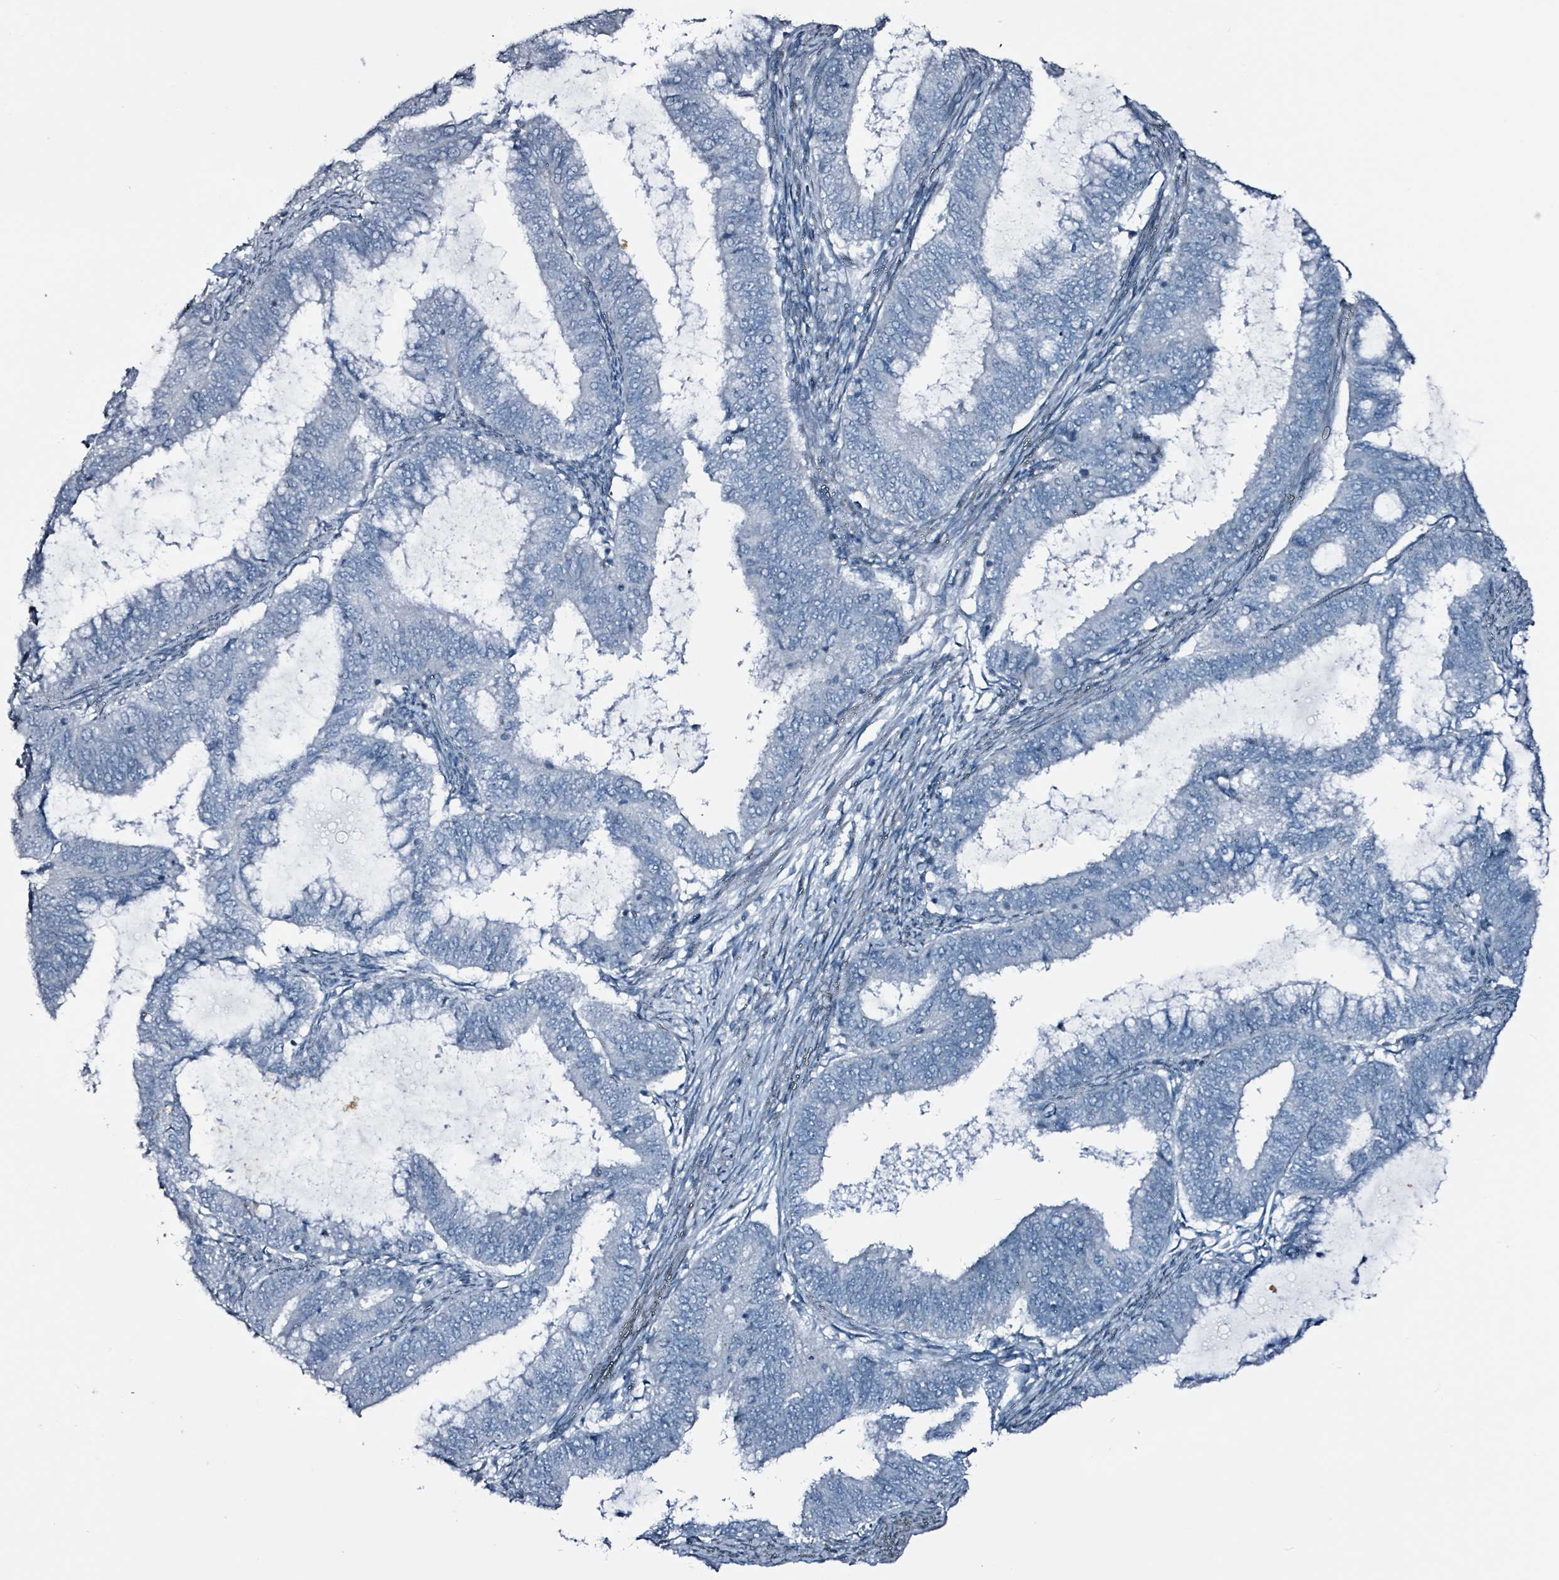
{"staining": {"intensity": "negative", "quantity": "none", "location": "none"}, "tissue": "endometrial cancer", "cell_type": "Tumor cells", "image_type": "cancer", "snomed": [{"axis": "morphology", "description": "Adenocarcinoma, NOS"}, {"axis": "topography", "description": "Endometrium"}], "caption": "Immunohistochemistry of human endometrial cancer (adenocarcinoma) displays no staining in tumor cells.", "gene": "CA9", "patient": {"sex": "female", "age": 51}}